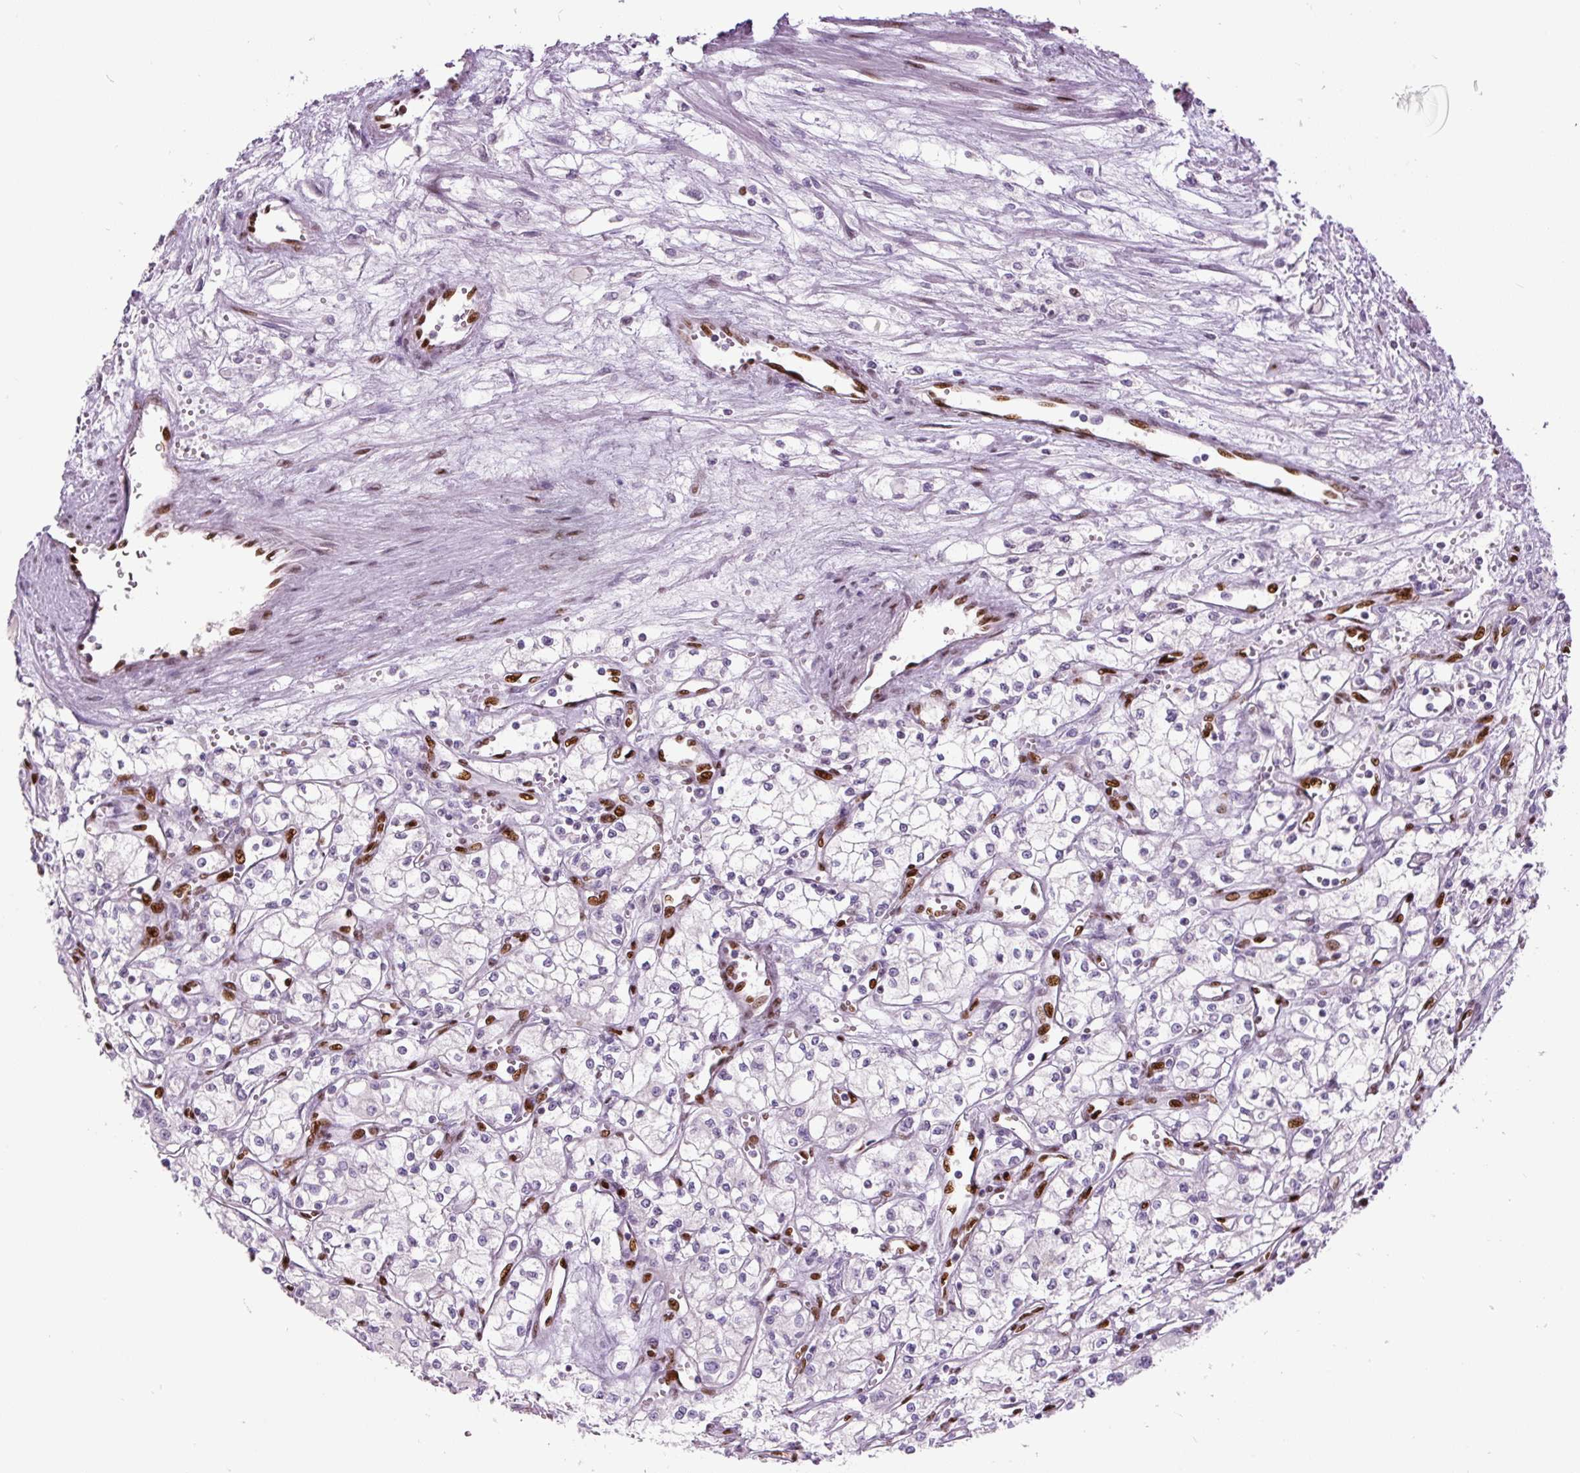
{"staining": {"intensity": "negative", "quantity": "none", "location": "none"}, "tissue": "renal cancer", "cell_type": "Tumor cells", "image_type": "cancer", "snomed": [{"axis": "morphology", "description": "Adenocarcinoma, NOS"}, {"axis": "topography", "description": "Kidney"}], "caption": "This is a micrograph of immunohistochemistry staining of renal cancer, which shows no positivity in tumor cells. Brightfield microscopy of IHC stained with DAB (3,3'-diaminobenzidine) (brown) and hematoxylin (blue), captured at high magnification.", "gene": "ZEB1", "patient": {"sex": "male", "age": 59}}